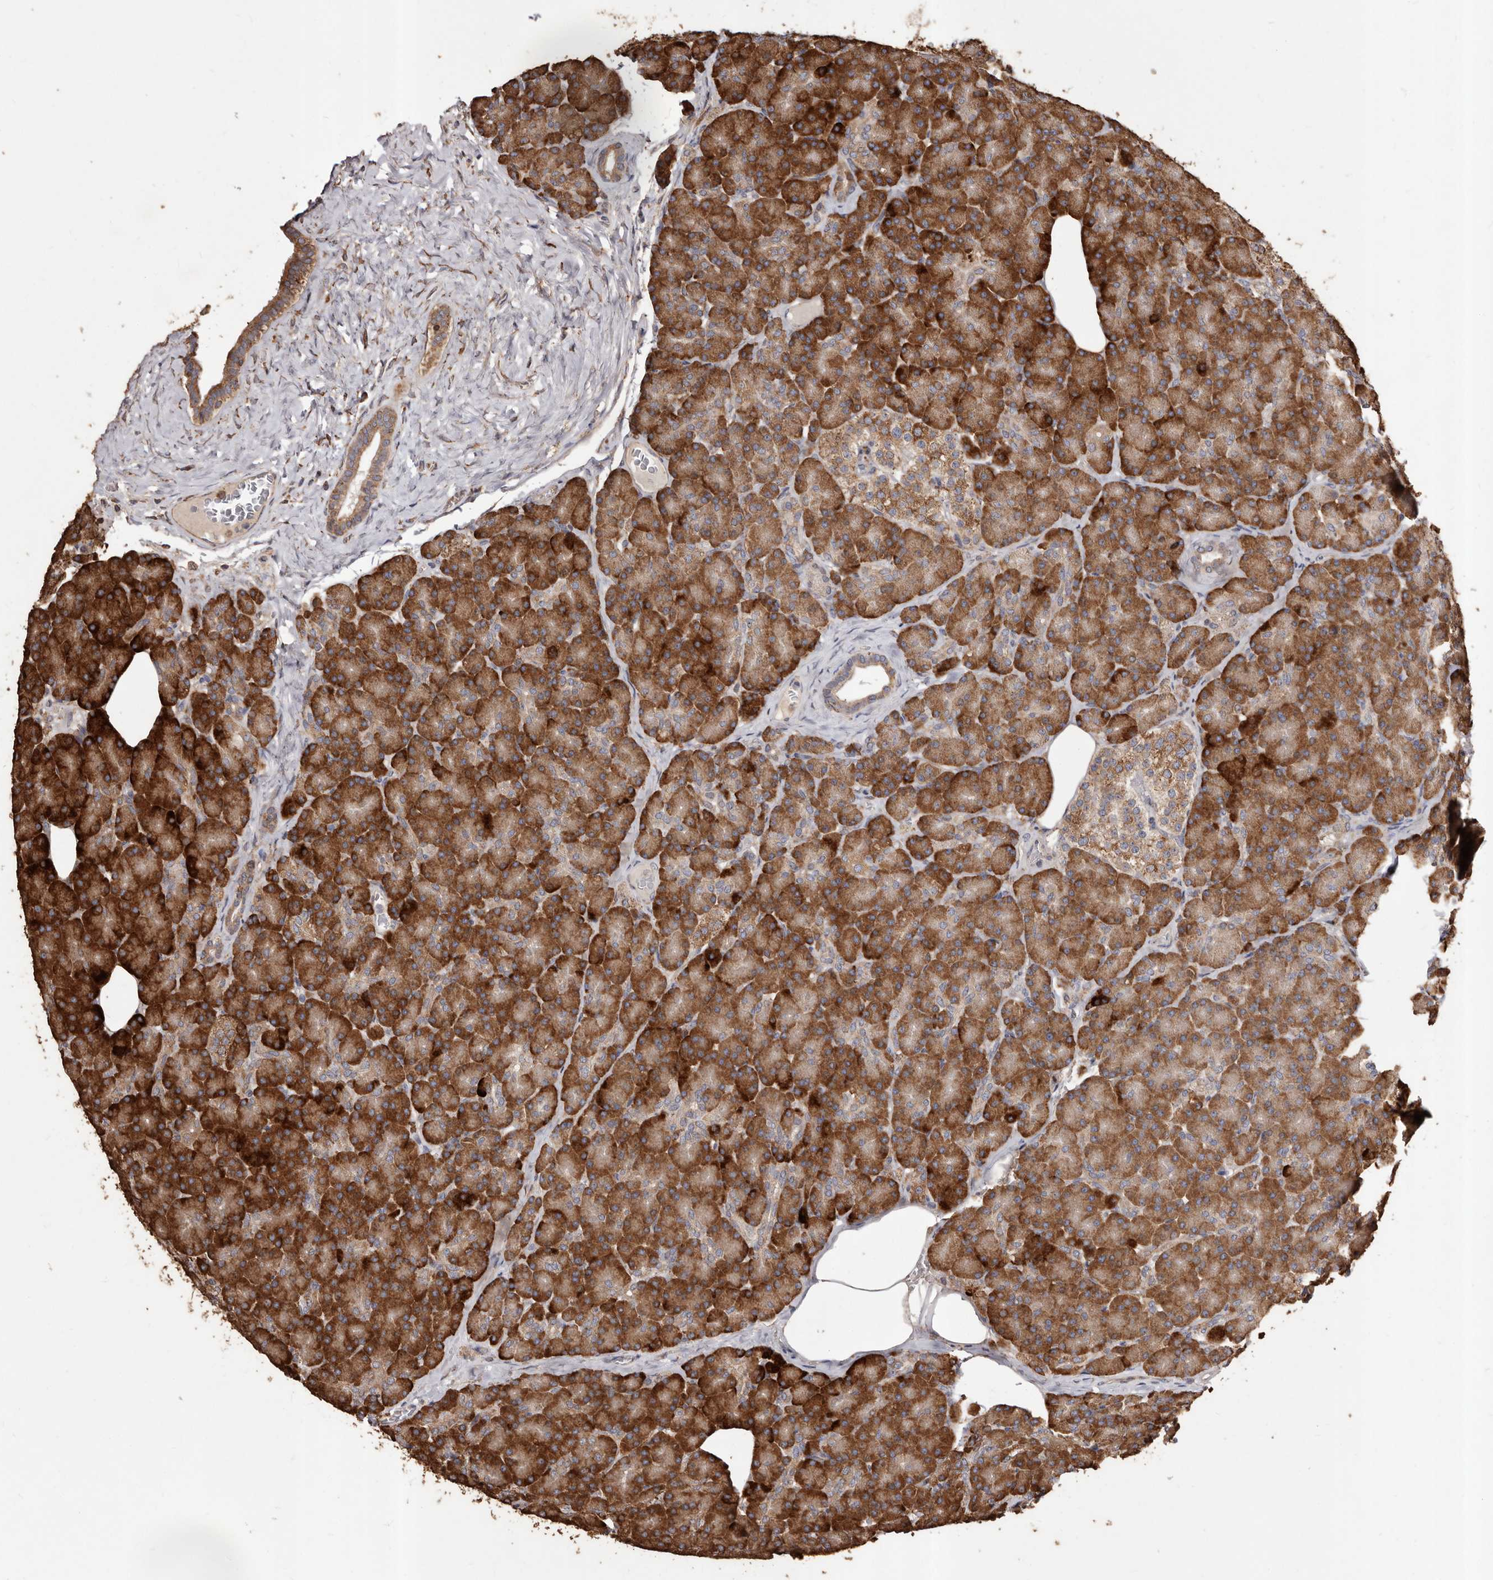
{"staining": {"intensity": "strong", "quantity": ">75%", "location": "cytoplasmic/membranous"}, "tissue": "pancreas", "cell_type": "Exocrine glandular cells", "image_type": "normal", "snomed": [{"axis": "morphology", "description": "Normal tissue, NOS"}, {"axis": "topography", "description": "Pancreas"}], "caption": "Unremarkable pancreas shows strong cytoplasmic/membranous positivity in about >75% of exocrine glandular cells.", "gene": "STEAP2", "patient": {"sex": "female", "age": 43}}